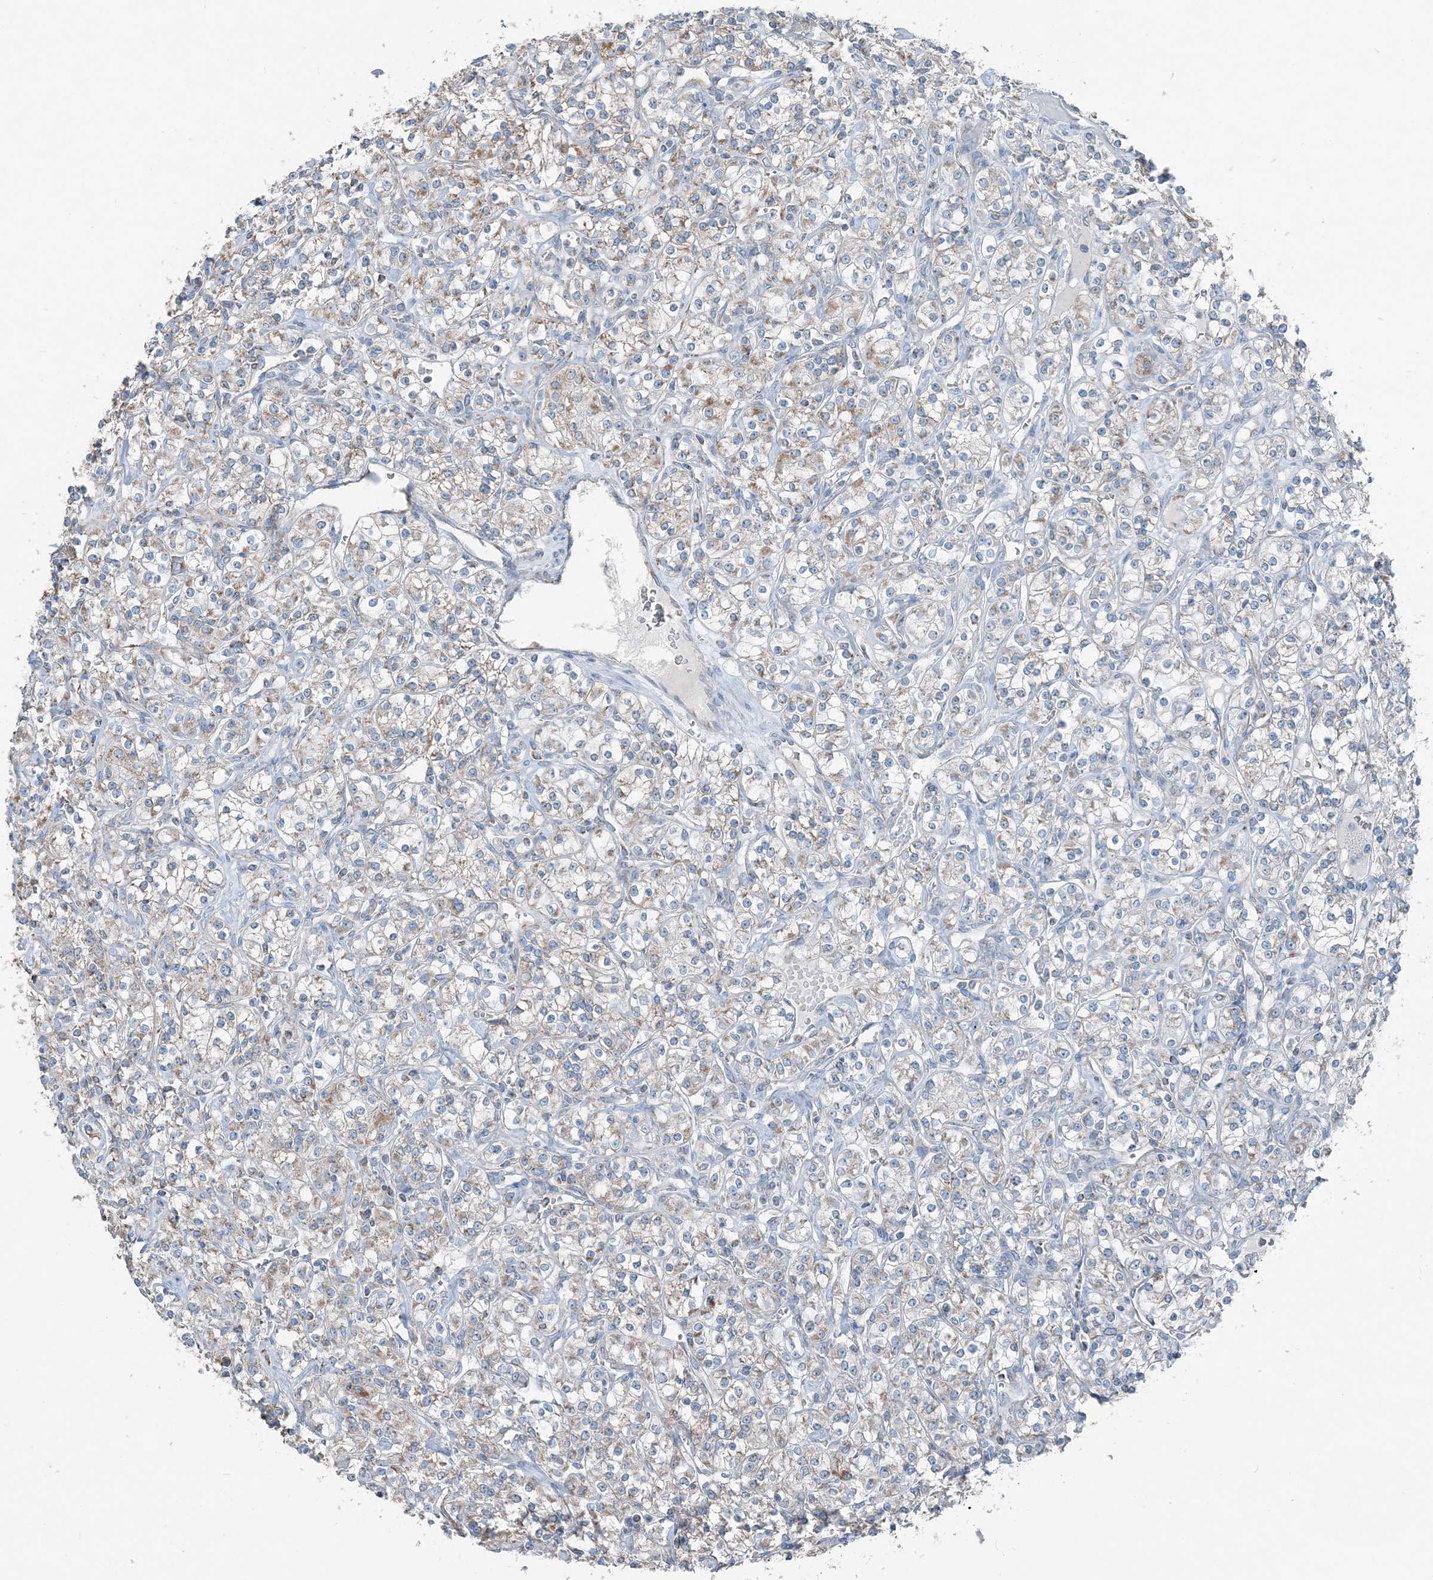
{"staining": {"intensity": "weak", "quantity": ">75%", "location": "cytoplasmic/membranous"}, "tissue": "renal cancer", "cell_type": "Tumor cells", "image_type": "cancer", "snomed": [{"axis": "morphology", "description": "Adenocarcinoma, NOS"}, {"axis": "topography", "description": "Kidney"}], "caption": "Tumor cells show low levels of weak cytoplasmic/membranous expression in approximately >75% of cells in human renal cancer.", "gene": "SUCLG1", "patient": {"sex": "male", "age": 77}}